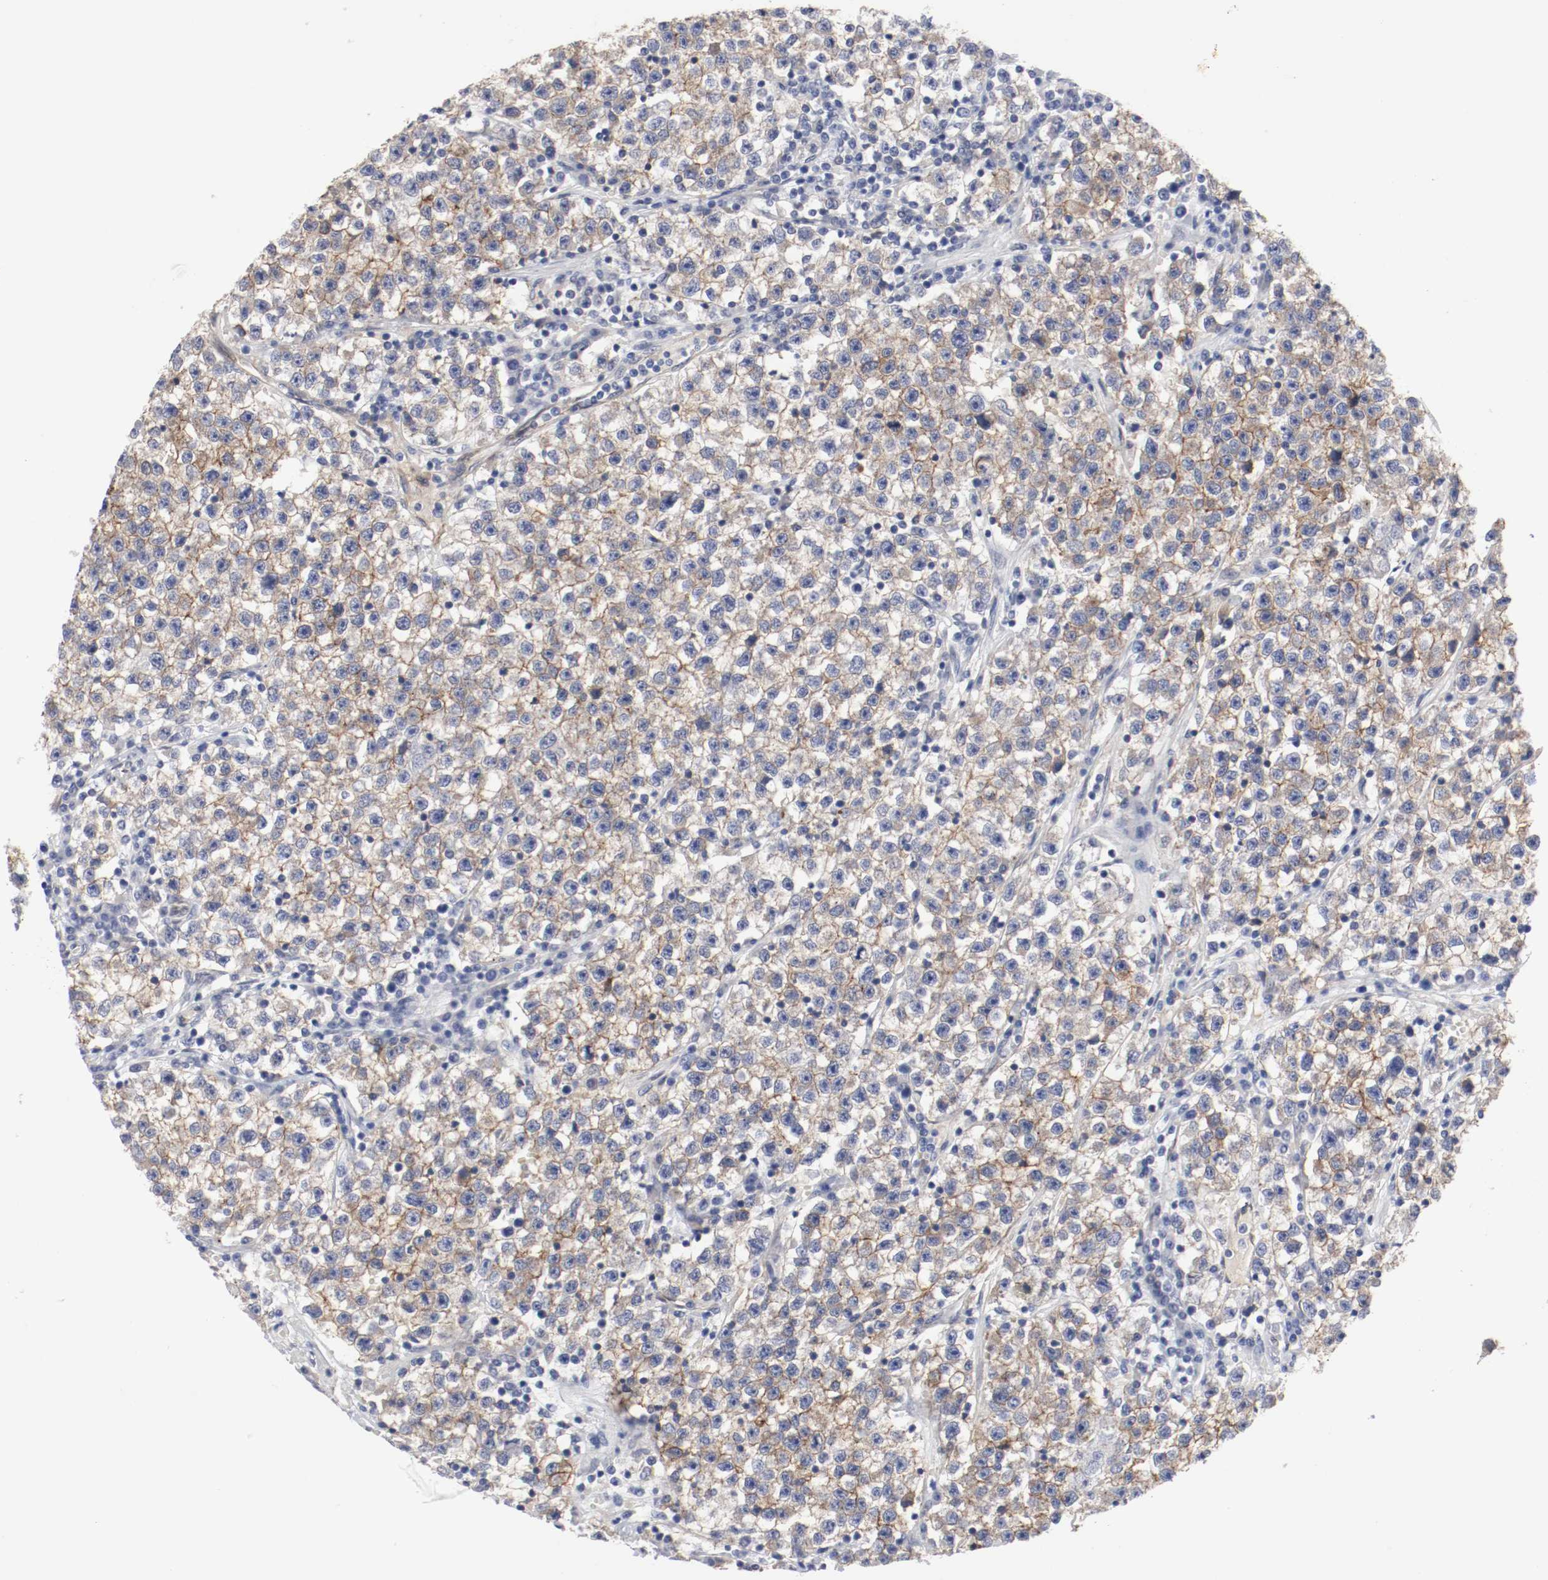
{"staining": {"intensity": "weak", "quantity": "25%-75%", "location": "cytoplasmic/membranous"}, "tissue": "testis cancer", "cell_type": "Tumor cells", "image_type": "cancer", "snomed": [{"axis": "morphology", "description": "Seminoma, NOS"}, {"axis": "topography", "description": "Testis"}], "caption": "A low amount of weak cytoplasmic/membranous positivity is present in approximately 25%-75% of tumor cells in testis cancer tissue.", "gene": "KIT", "patient": {"sex": "male", "age": 22}}